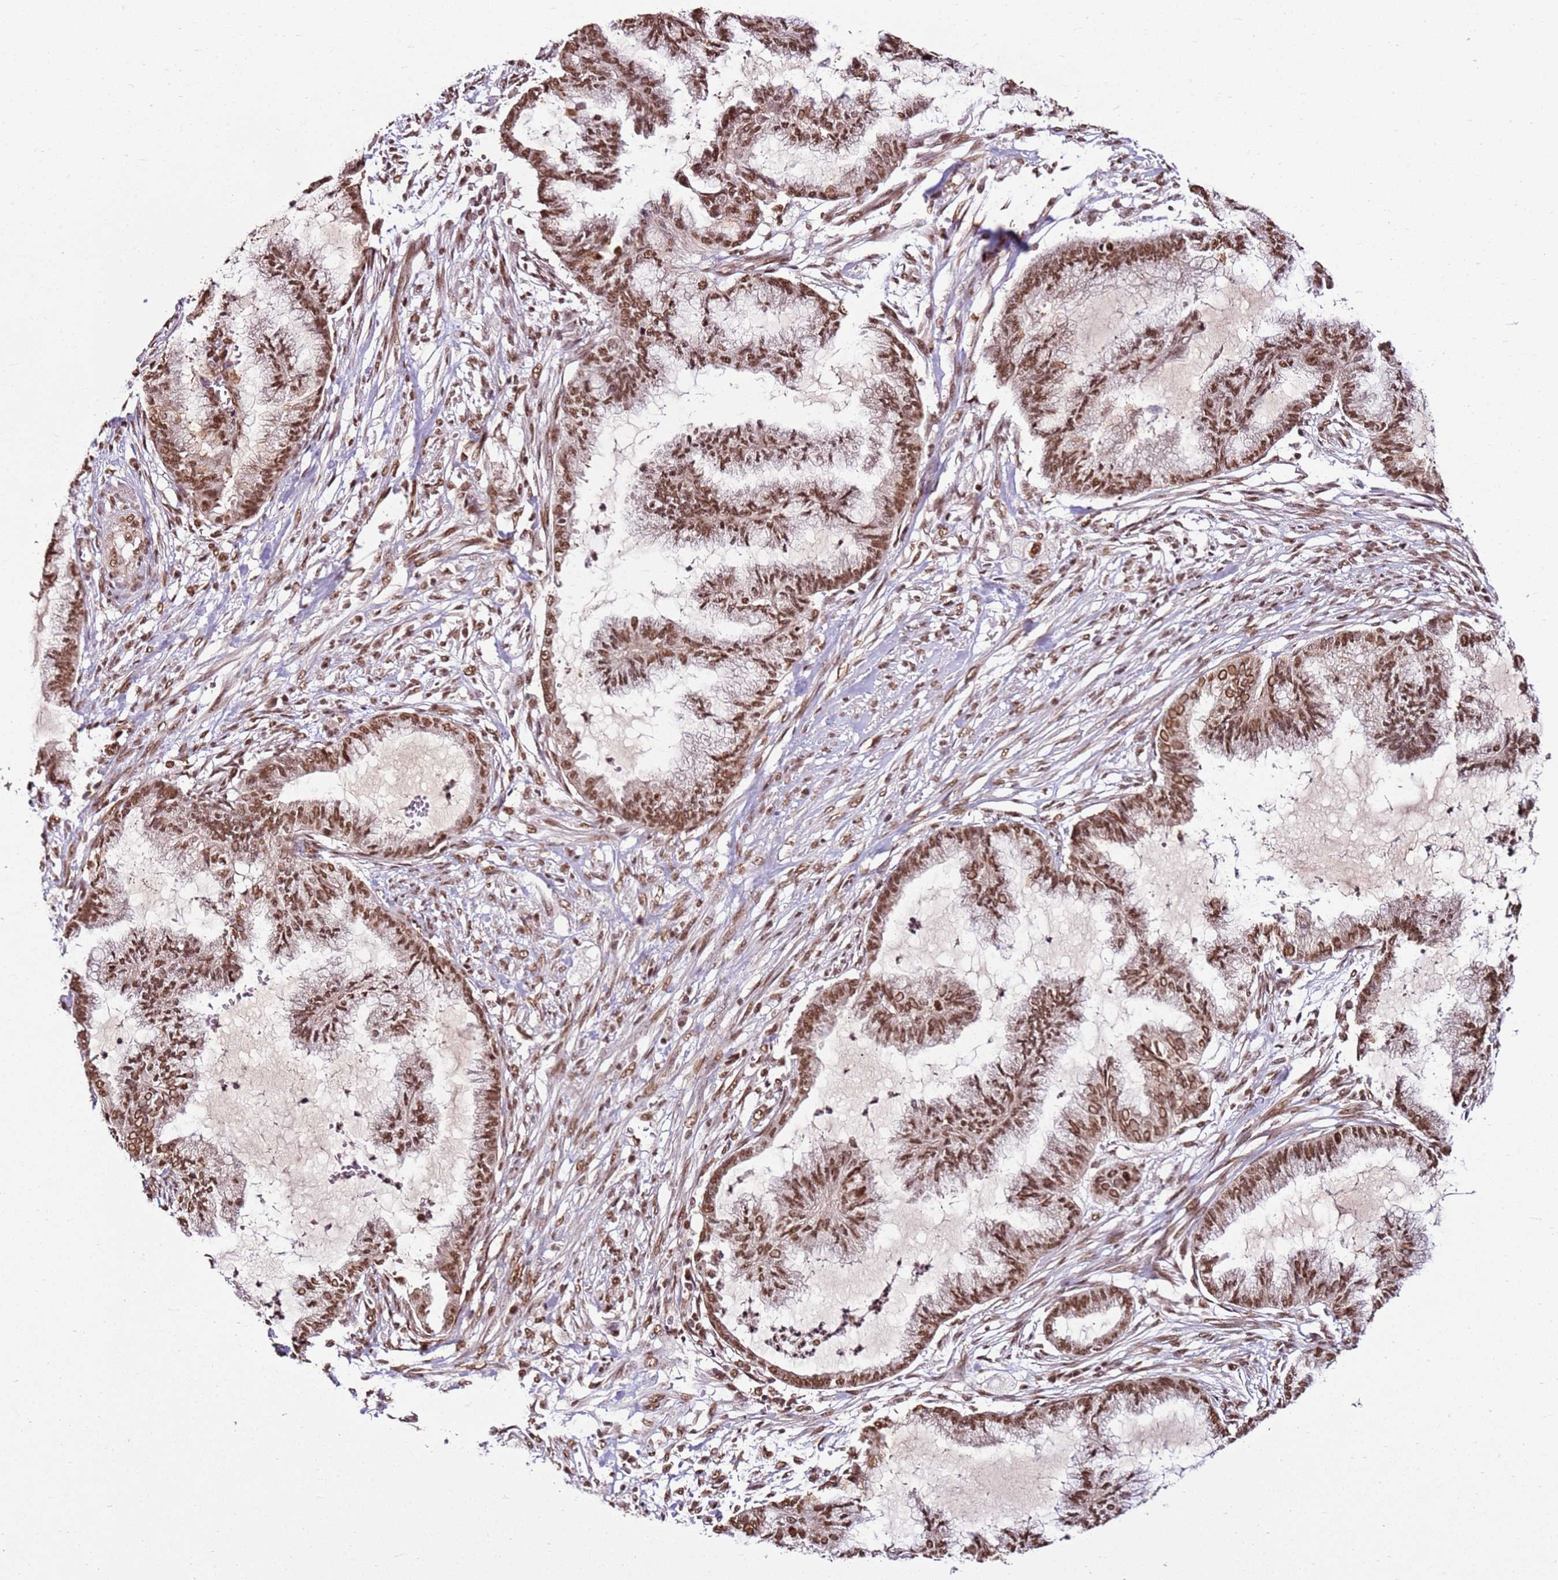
{"staining": {"intensity": "moderate", "quantity": ">75%", "location": "nuclear"}, "tissue": "endometrial cancer", "cell_type": "Tumor cells", "image_type": "cancer", "snomed": [{"axis": "morphology", "description": "Adenocarcinoma, NOS"}, {"axis": "topography", "description": "Endometrium"}], "caption": "Immunohistochemical staining of human endometrial cancer (adenocarcinoma) shows medium levels of moderate nuclear positivity in about >75% of tumor cells.", "gene": "ZBTB12", "patient": {"sex": "female", "age": 86}}